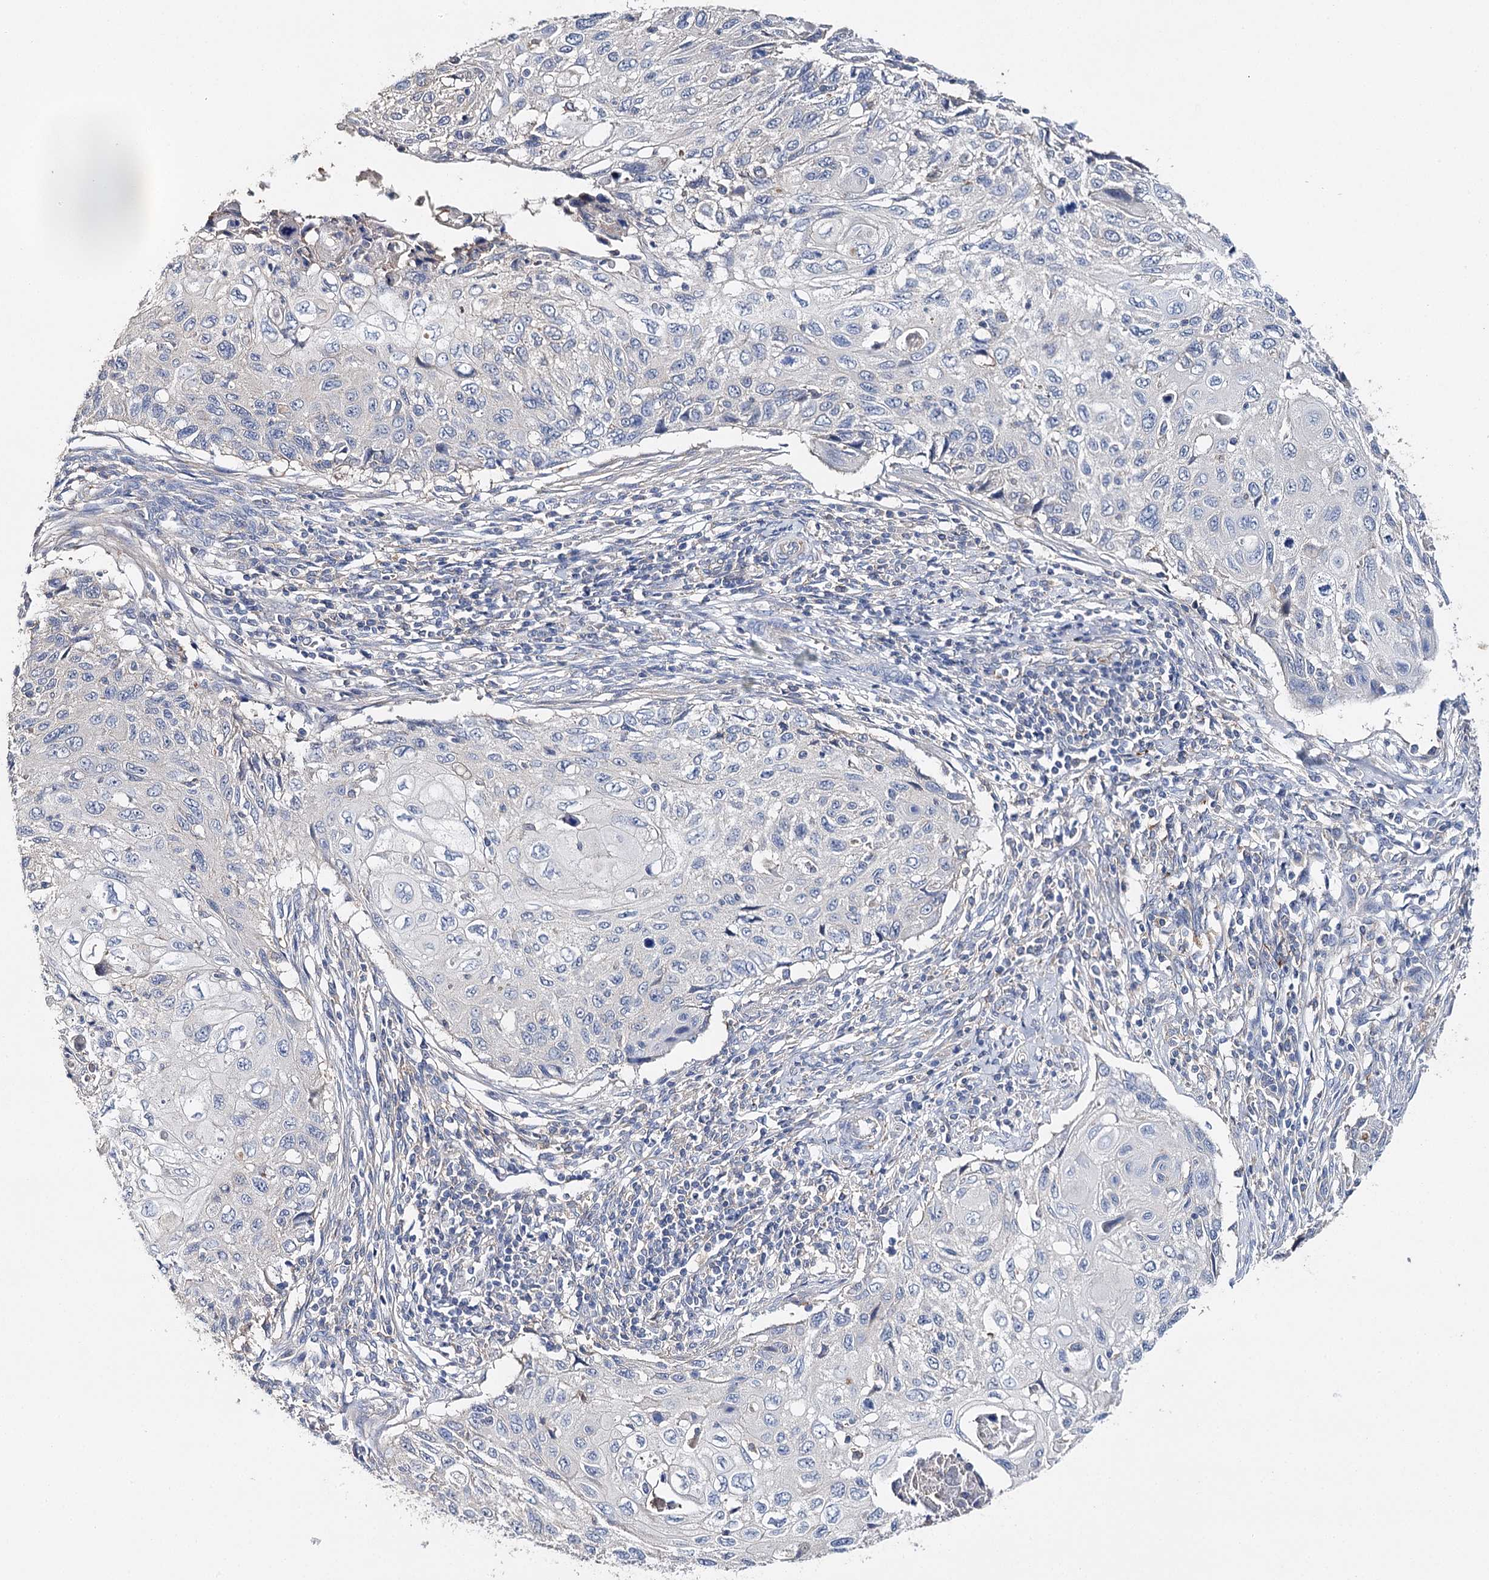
{"staining": {"intensity": "negative", "quantity": "none", "location": "none"}, "tissue": "cervical cancer", "cell_type": "Tumor cells", "image_type": "cancer", "snomed": [{"axis": "morphology", "description": "Squamous cell carcinoma, NOS"}, {"axis": "topography", "description": "Cervix"}], "caption": "An immunohistochemistry photomicrograph of cervical cancer is shown. There is no staining in tumor cells of cervical cancer.", "gene": "EPYC", "patient": {"sex": "female", "age": 70}}